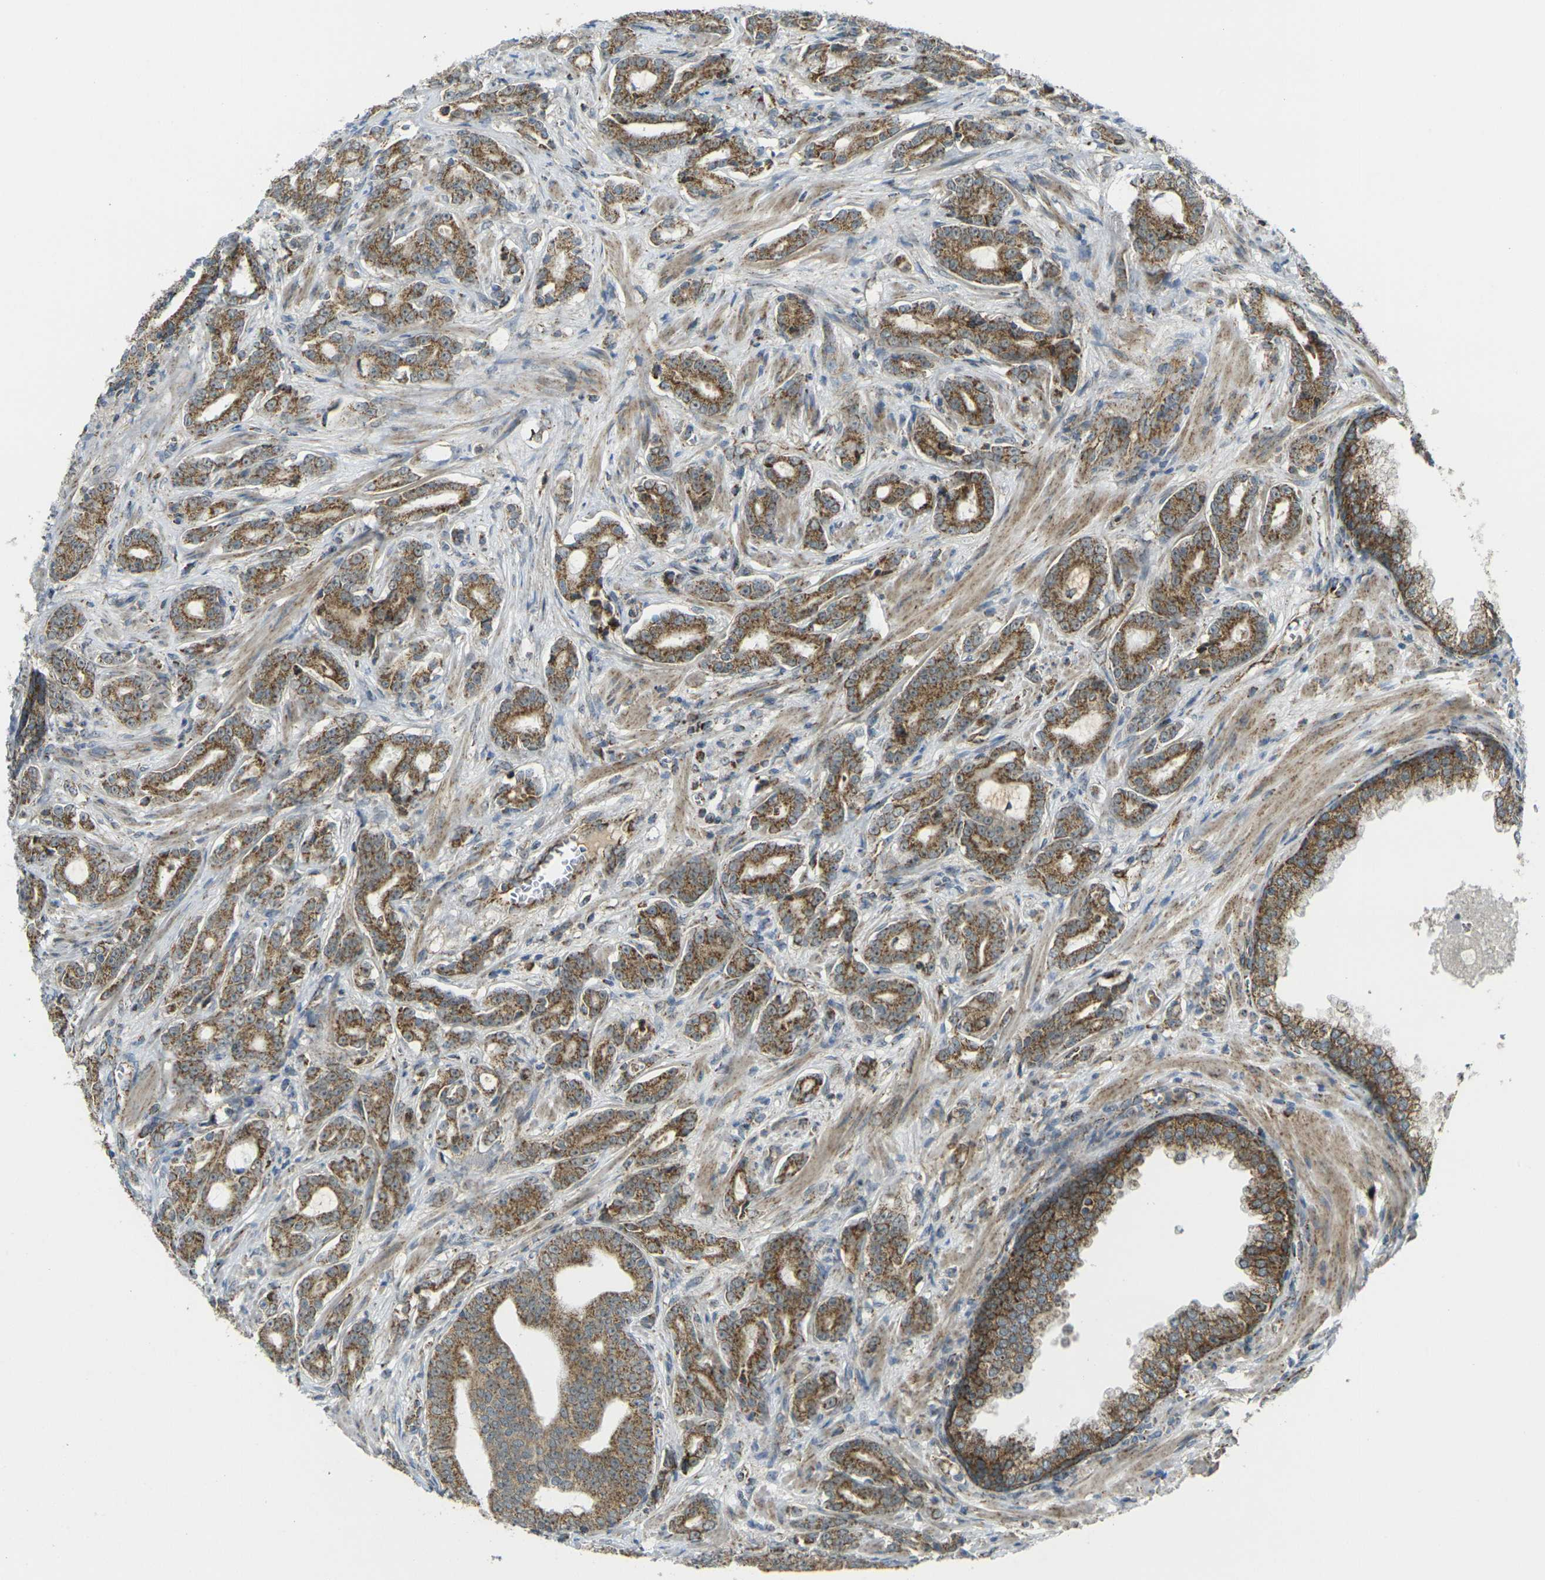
{"staining": {"intensity": "moderate", "quantity": ">75%", "location": "cytoplasmic/membranous"}, "tissue": "prostate cancer", "cell_type": "Tumor cells", "image_type": "cancer", "snomed": [{"axis": "morphology", "description": "Adenocarcinoma, Low grade"}, {"axis": "topography", "description": "Prostate"}], "caption": "The photomicrograph exhibits staining of prostate cancer (low-grade adenocarcinoma), revealing moderate cytoplasmic/membranous protein staining (brown color) within tumor cells.", "gene": "IGF1R", "patient": {"sex": "male", "age": 58}}